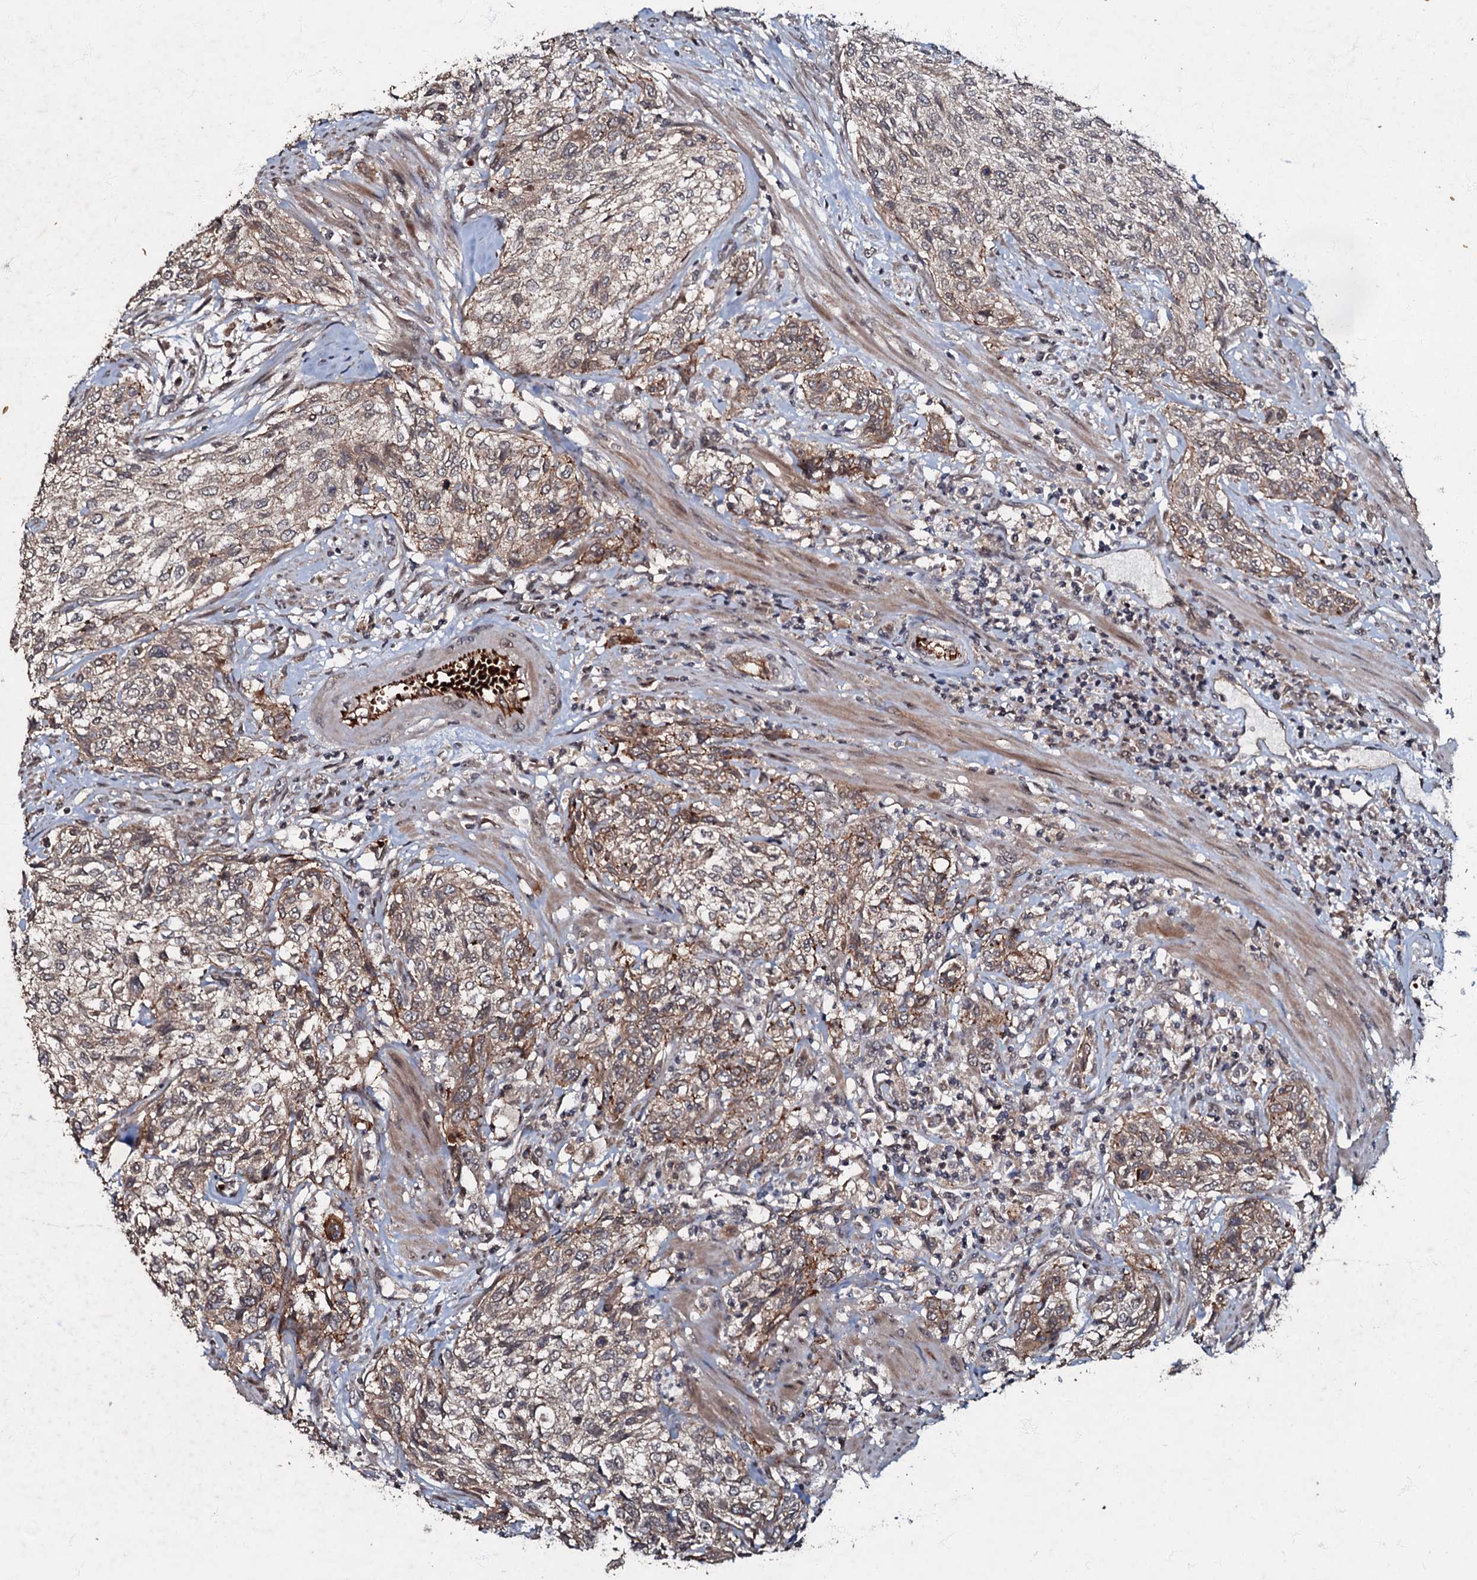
{"staining": {"intensity": "weak", "quantity": ">75%", "location": "cytoplasmic/membranous"}, "tissue": "urothelial cancer", "cell_type": "Tumor cells", "image_type": "cancer", "snomed": [{"axis": "morphology", "description": "Normal tissue, NOS"}, {"axis": "morphology", "description": "Urothelial carcinoma, NOS"}, {"axis": "topography", "description": "Urinary bladder"}, {"axis": "topography", "description": "Peripheral nerve tissue"}], "caption": "Weak cytoplasmic/membranous expression for a protein is present in approximately >75% of tumor cells of transitional cell carcinoma using immunohistochemistry (IHC).", "gene": "MANSC4", "patient": {"sex": "male", "age": 35}}